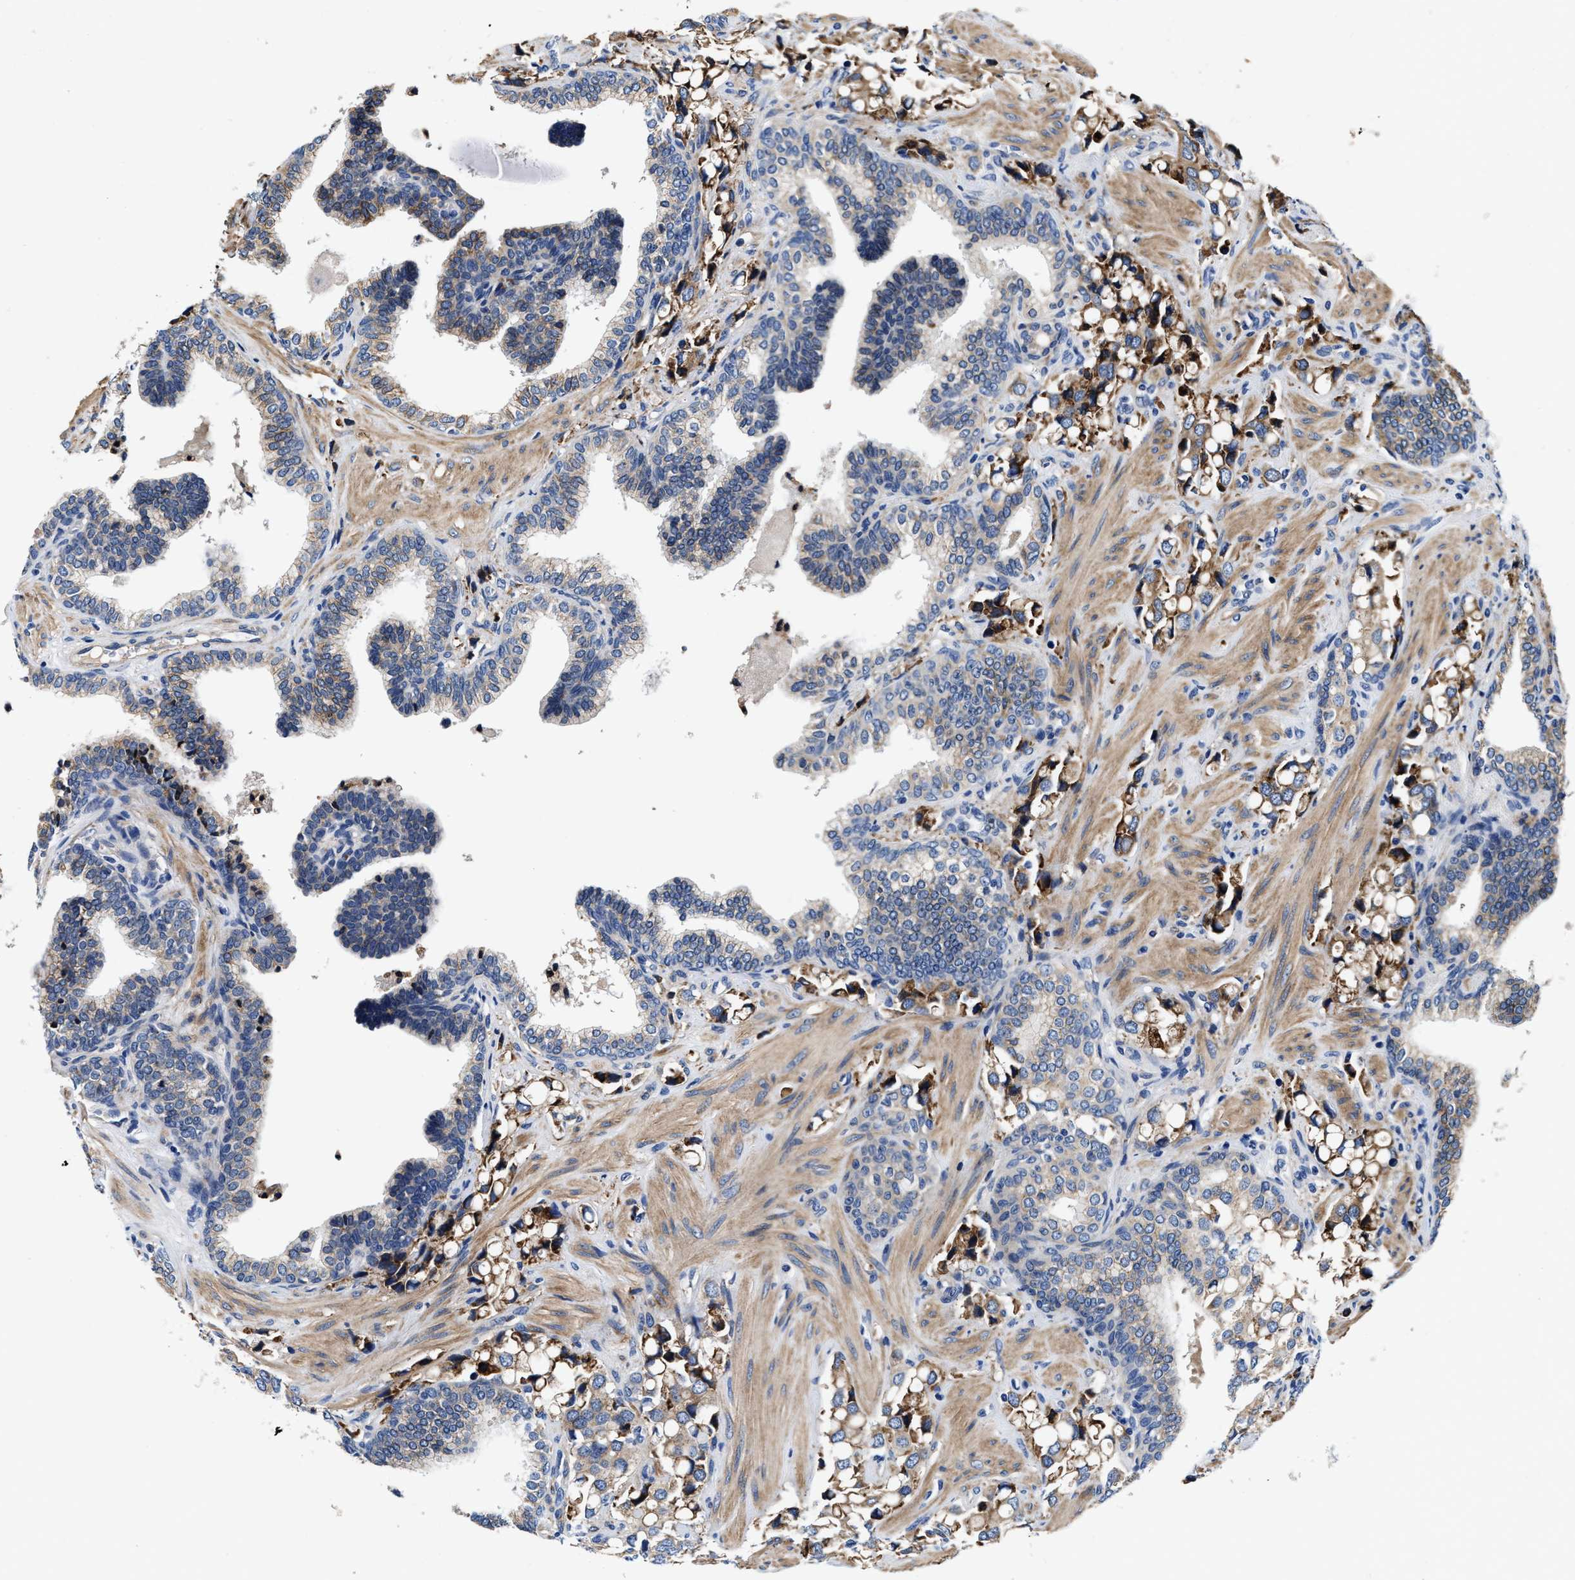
{"staining": {"intensity": "moderate", "quantity": "25%-75%", "location": "cytoplasmic/membranous"}, "tissue": "prostate cancer", "cell_type": "Tumor cells", "image_type": "cancer", "snomed": [{"axis": "morphology", "description": "Adenocarcinoma, High grade"}, {"axis": "topography", "description": "Prostate"}], "caption": "IHC (DAB) staining of high-grade adenocarcinoma (prostate) displays moderate cytoplasmic/membranous protein staining in about 25%-75% of tumor cells.", "gene": "SLC12A2", "patient": {"sex": "male", "age": 52}}